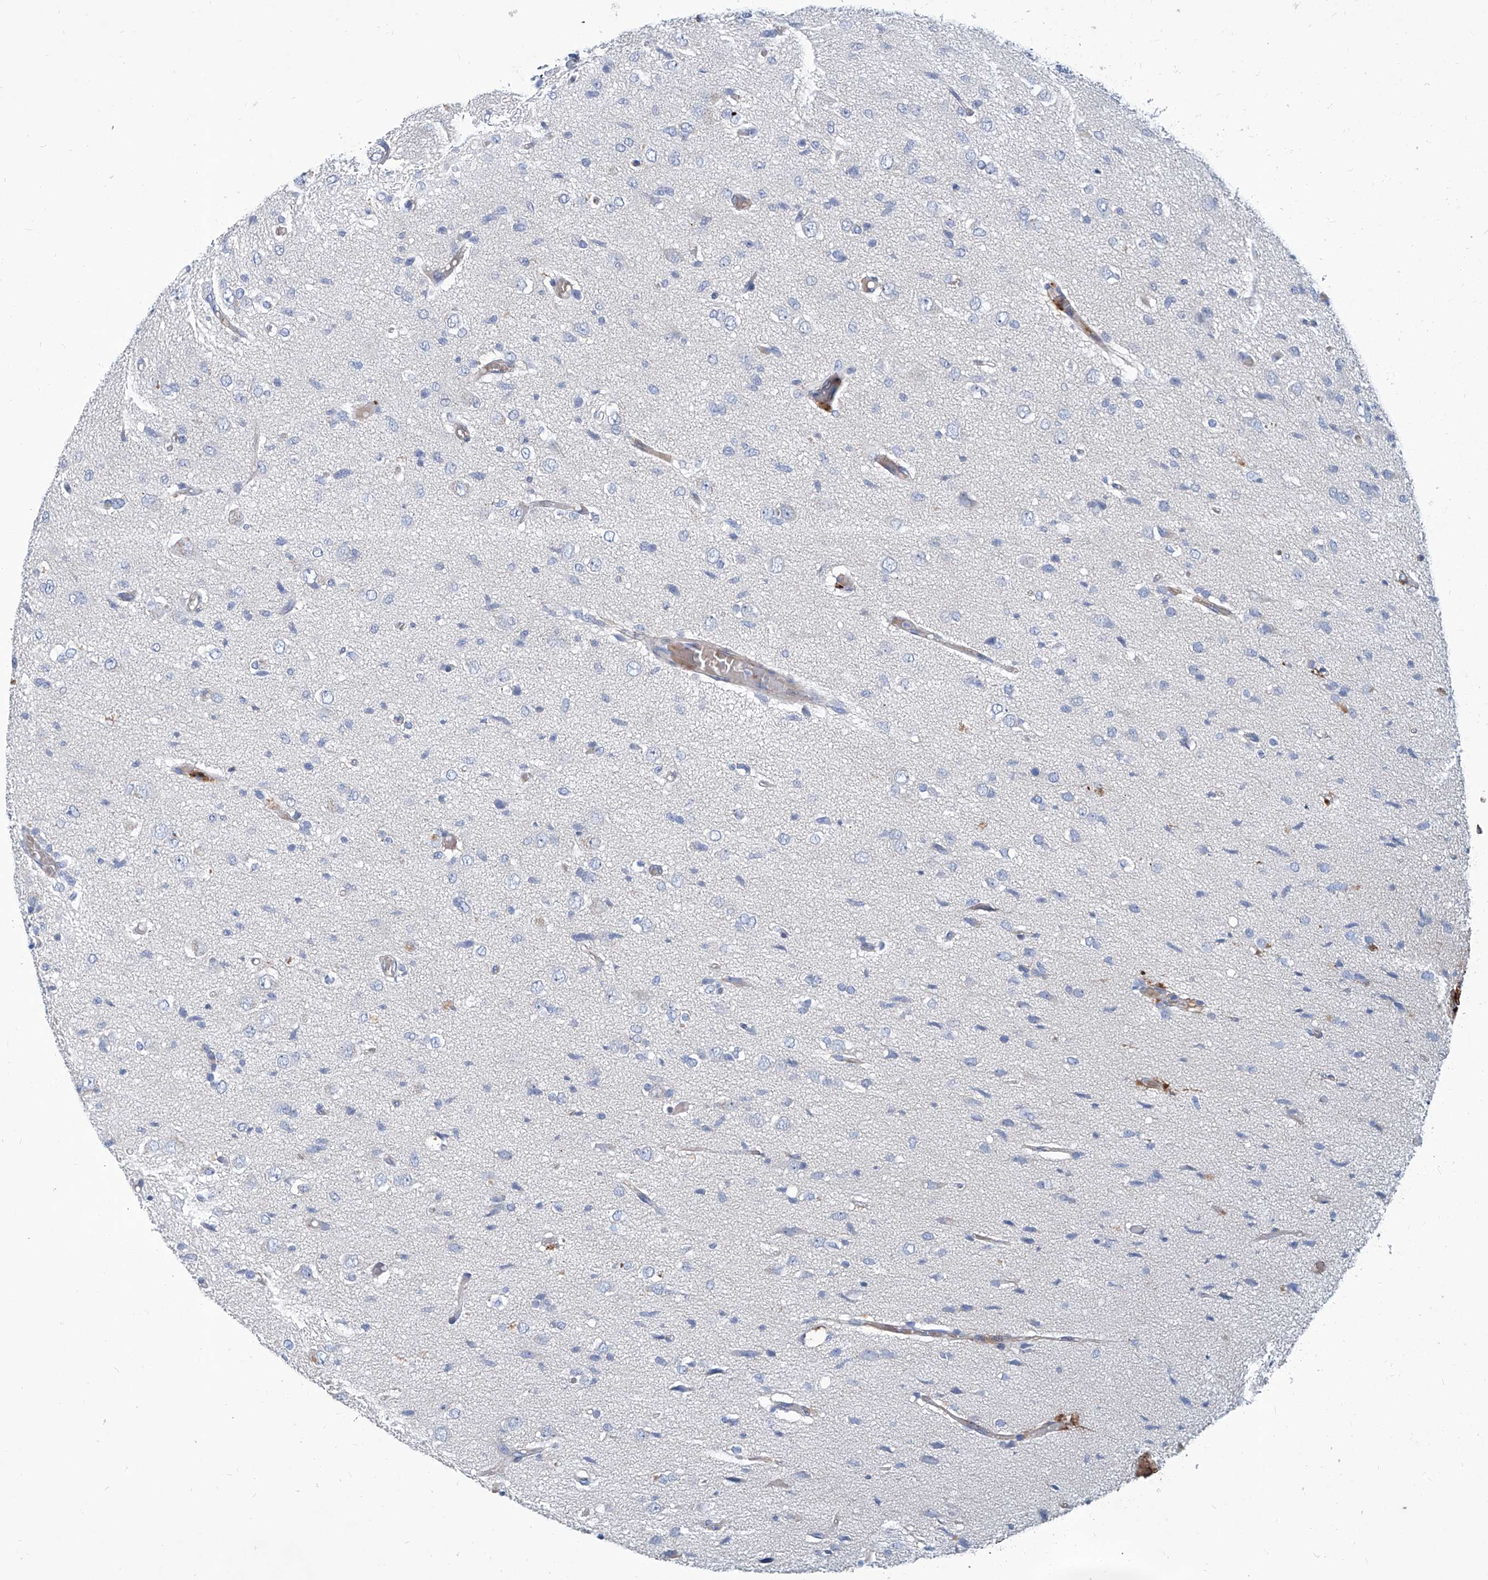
{"staining": {"intensity": "negative", "quantity": "none", "location": "none"}, "tissue": "glioma", "cell_type": "Tumor cells", "image_type": "cancer", "snomed": [{"axis": "morphology", "description": "Glioma, malignant, High grade"}, {"axis": "topography", "description": "Brain"}], "caption": "Malignant glioma (high-grade) stained for a protein using immunohistochemistry displays no staining tumor cells.", "gene": "FPR2", "patient": {"sex": "female", "age": 59}}